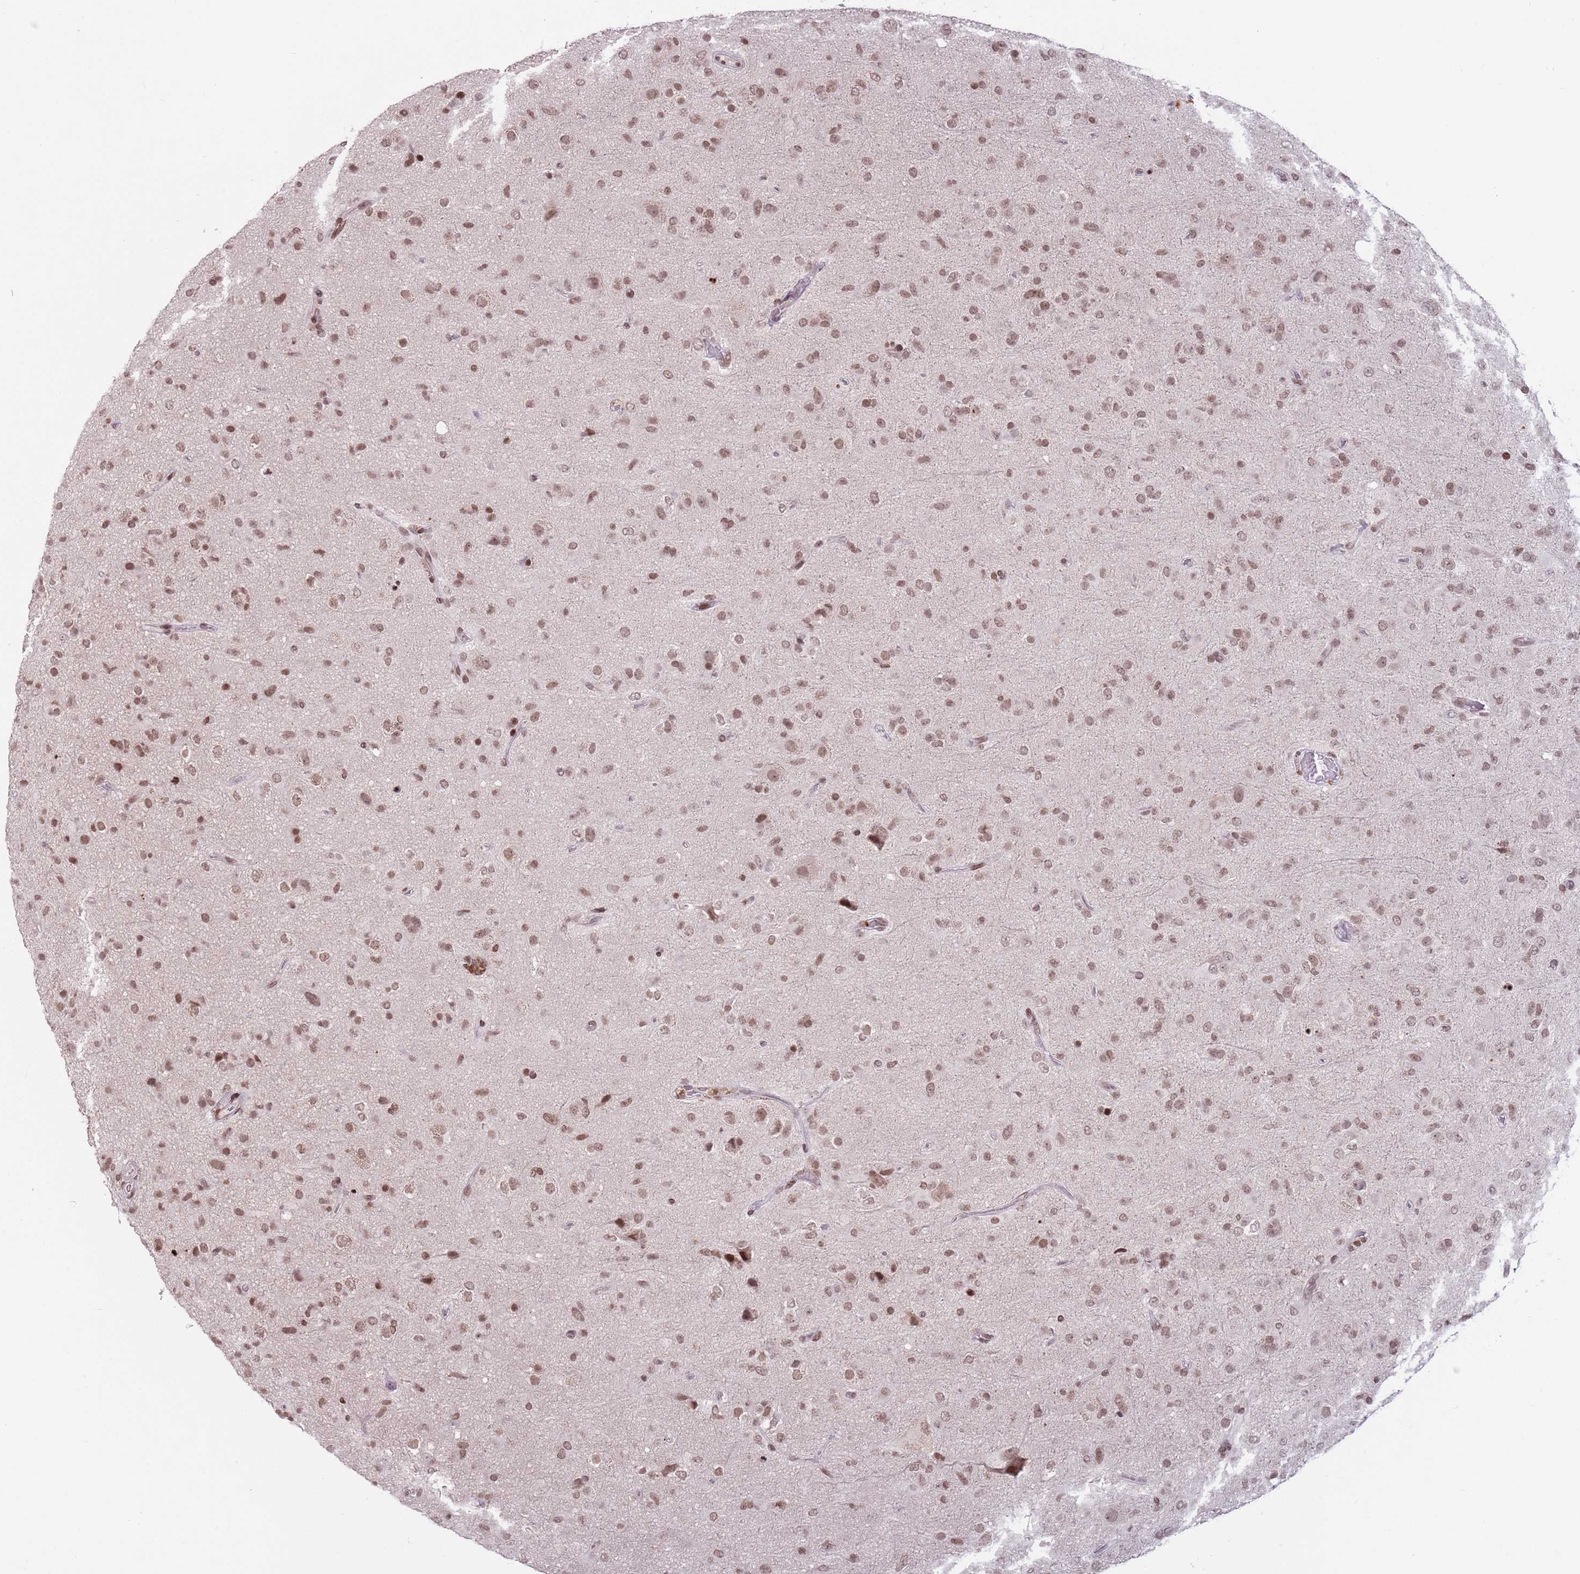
{"staining": {"intensity": "moderate", "quantity": ">75%", "location": "nuclear"}, "tissue": "glioma", "cell_type": "Tumor cells", "image_type": "cancer", "snomed": [{"axis": "morphology", "description": "Glioma, malignant, Low grade"}, {"axis": "topography", "description": "Brain"}], "caption": "Low-grade glioma (malignant) tissue exhibits moderate nuclear staining in approximately >75% of tumor cells, visualized by immunohistochemistry. Immunohistochemistry stains the protein of interest in brown and the nuclei are stained blue.", "gene": "SH3RF3", "patient": {"sex": "male", "age": 65}}